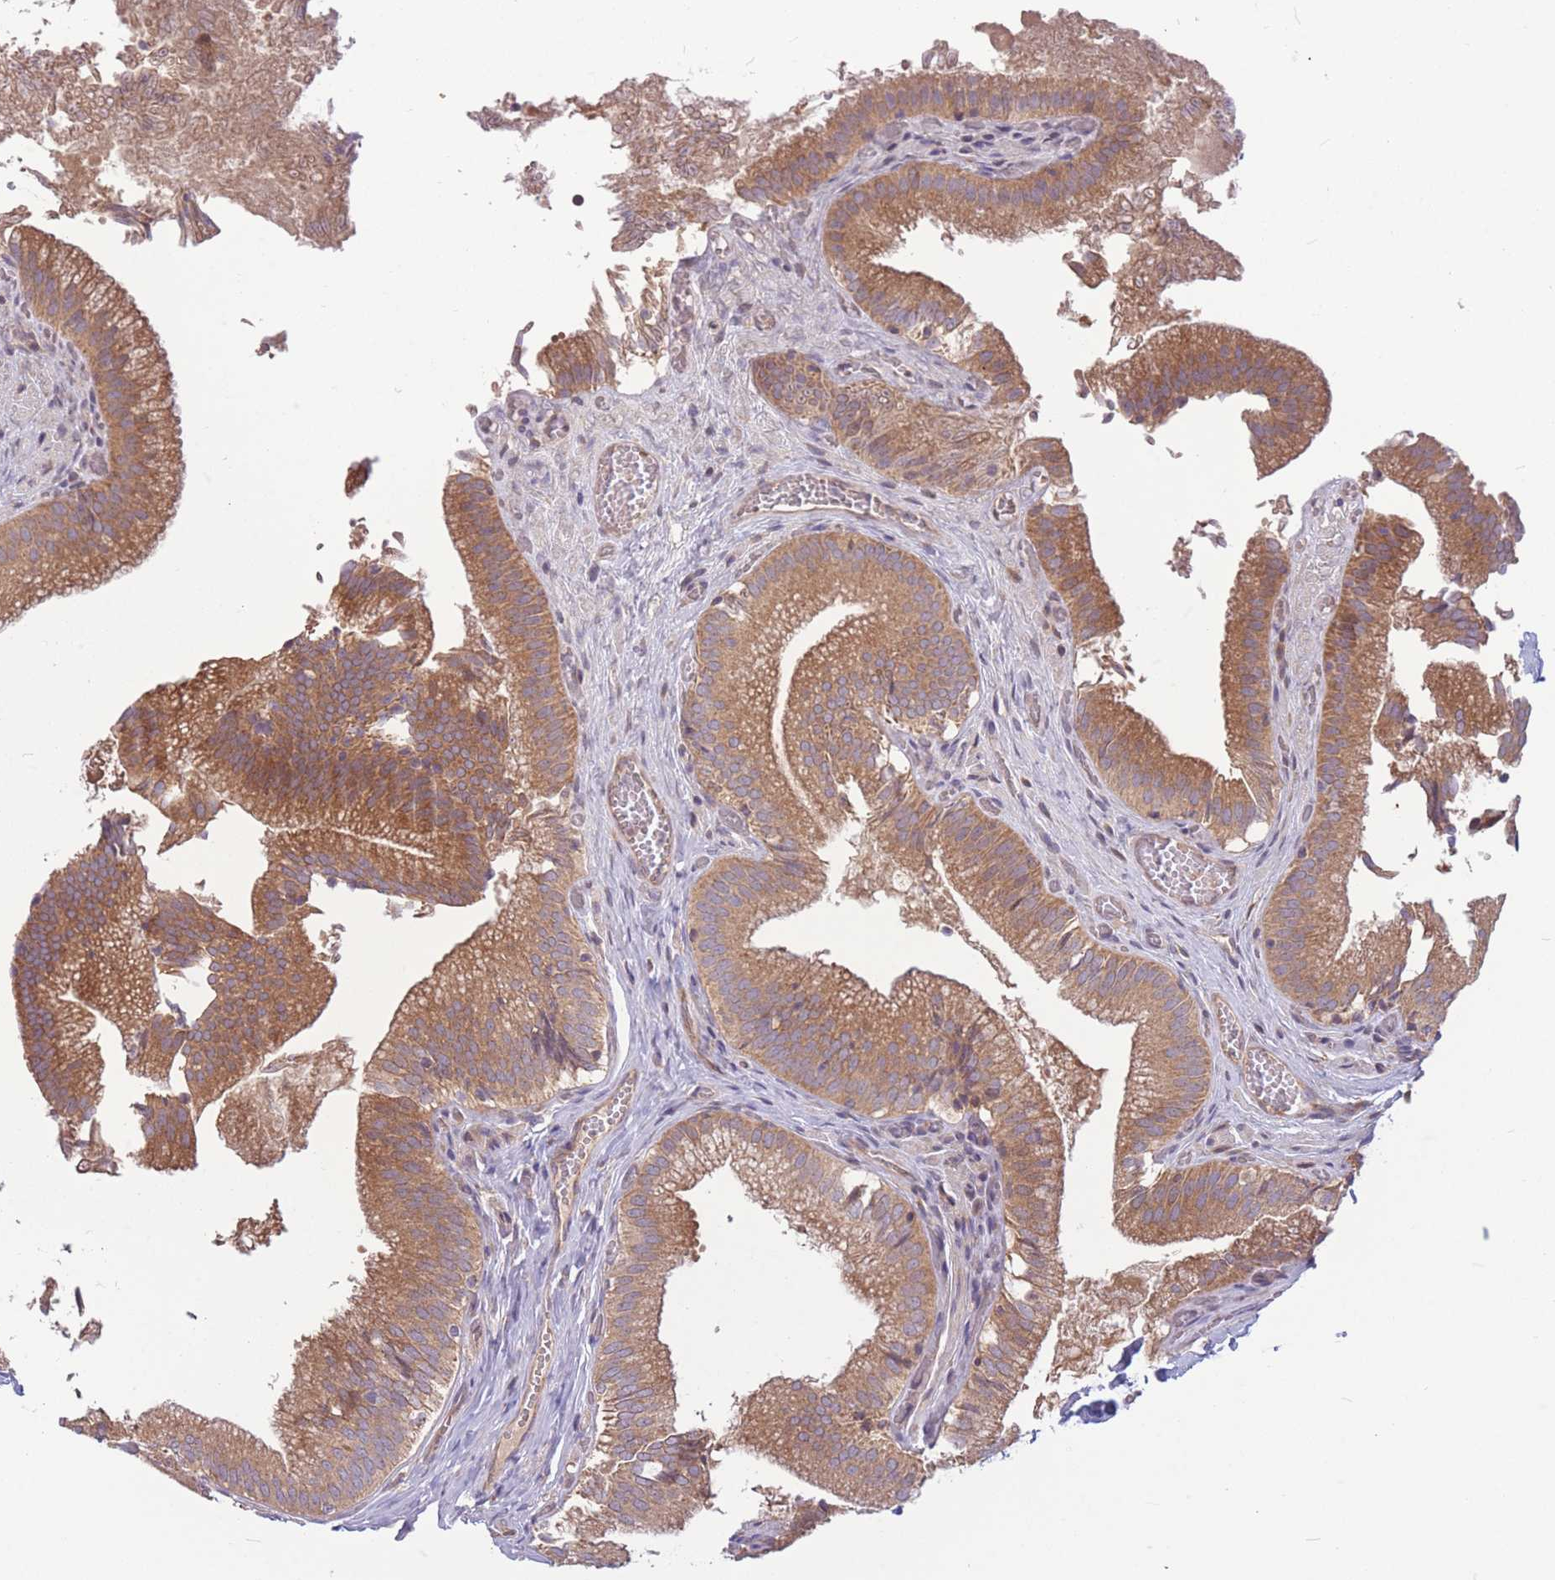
{"staining": {"intensity": "moderate", "quantity": ">75%", "location": "cytoplasmic/membranous"}, "tissue": "gallbladder", "cell_type": "Glandular cells", "image_type": "normal", "snomed": [{"axis": "morphology", "description": "Normal tissue, NOS"}, {"axis": "topography", "description": "Gallbladder"}, {"axis": "topography", "description": "Peripheral nerve tissue"}], "caption": "Immunohistochemical staining of unremarkable human gallbladder shows >75% levels of moderate cytoplasmic/membranous protein staining in approximately >75% of glandular cells.", "gene": "GMNN", "patient": {"sex": "male", "age": 17}}